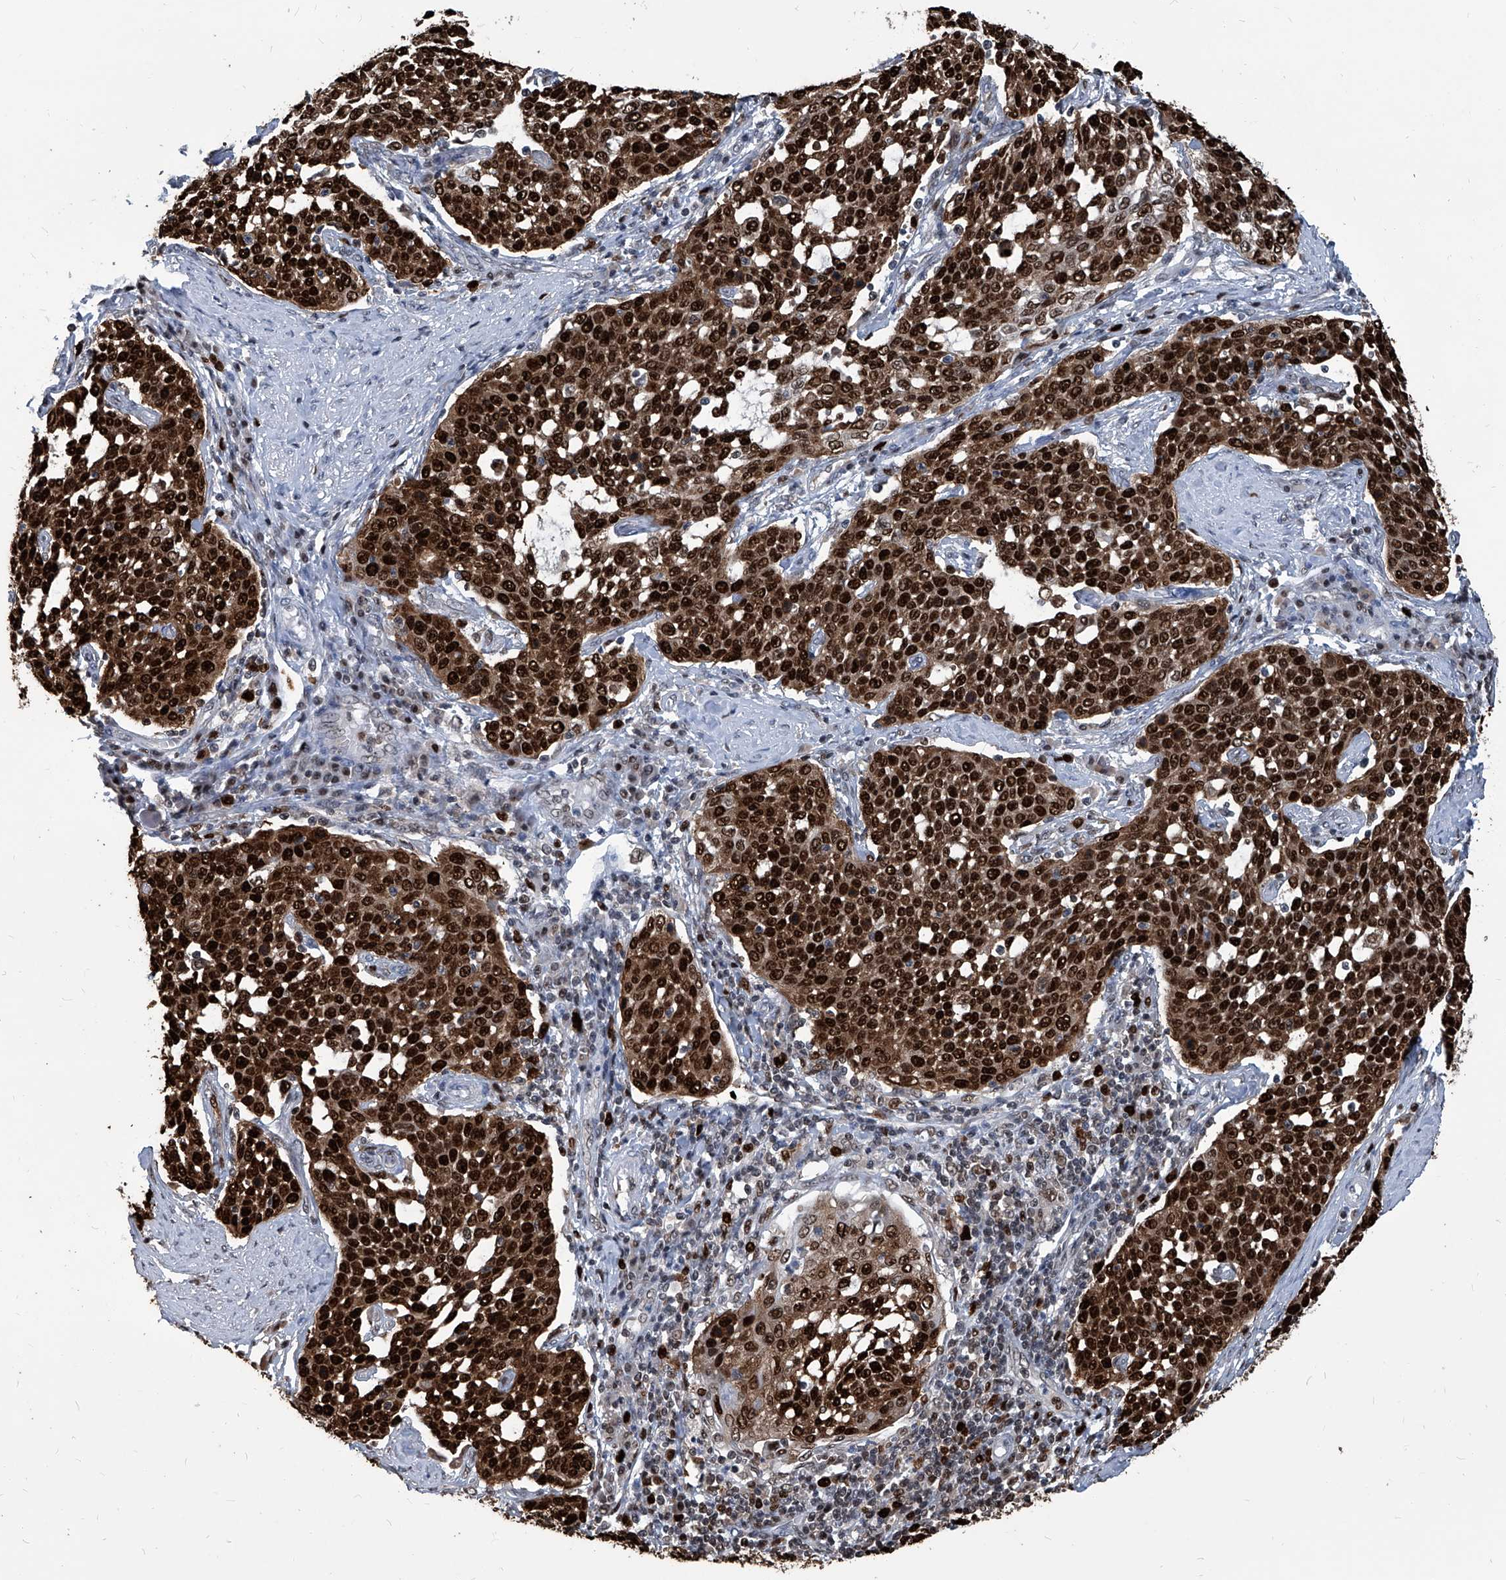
{"staining": {"intensity": "strong", "quantity": ">75%", "location": "cytoplasmic/membranous,nuclear"}, "tissue": "cervical cancer", "cell_type": "Tumor cells", "image_type": "cancer", "snomed": [{"axis": "morphology", "description": "Squamous cell carcinoma, NOS"}, {"axis": "topography", "description": "Cervix"}], "caption": "Squamous cell carcinoma (cervical) was stained to show a protein in brown. There is high levels of strong cytoplasmic/membranous and nuclear staining in about >75% of tumor cells.", "gene": "PCNA", "patient": {"sex": "female", "age": 34}}